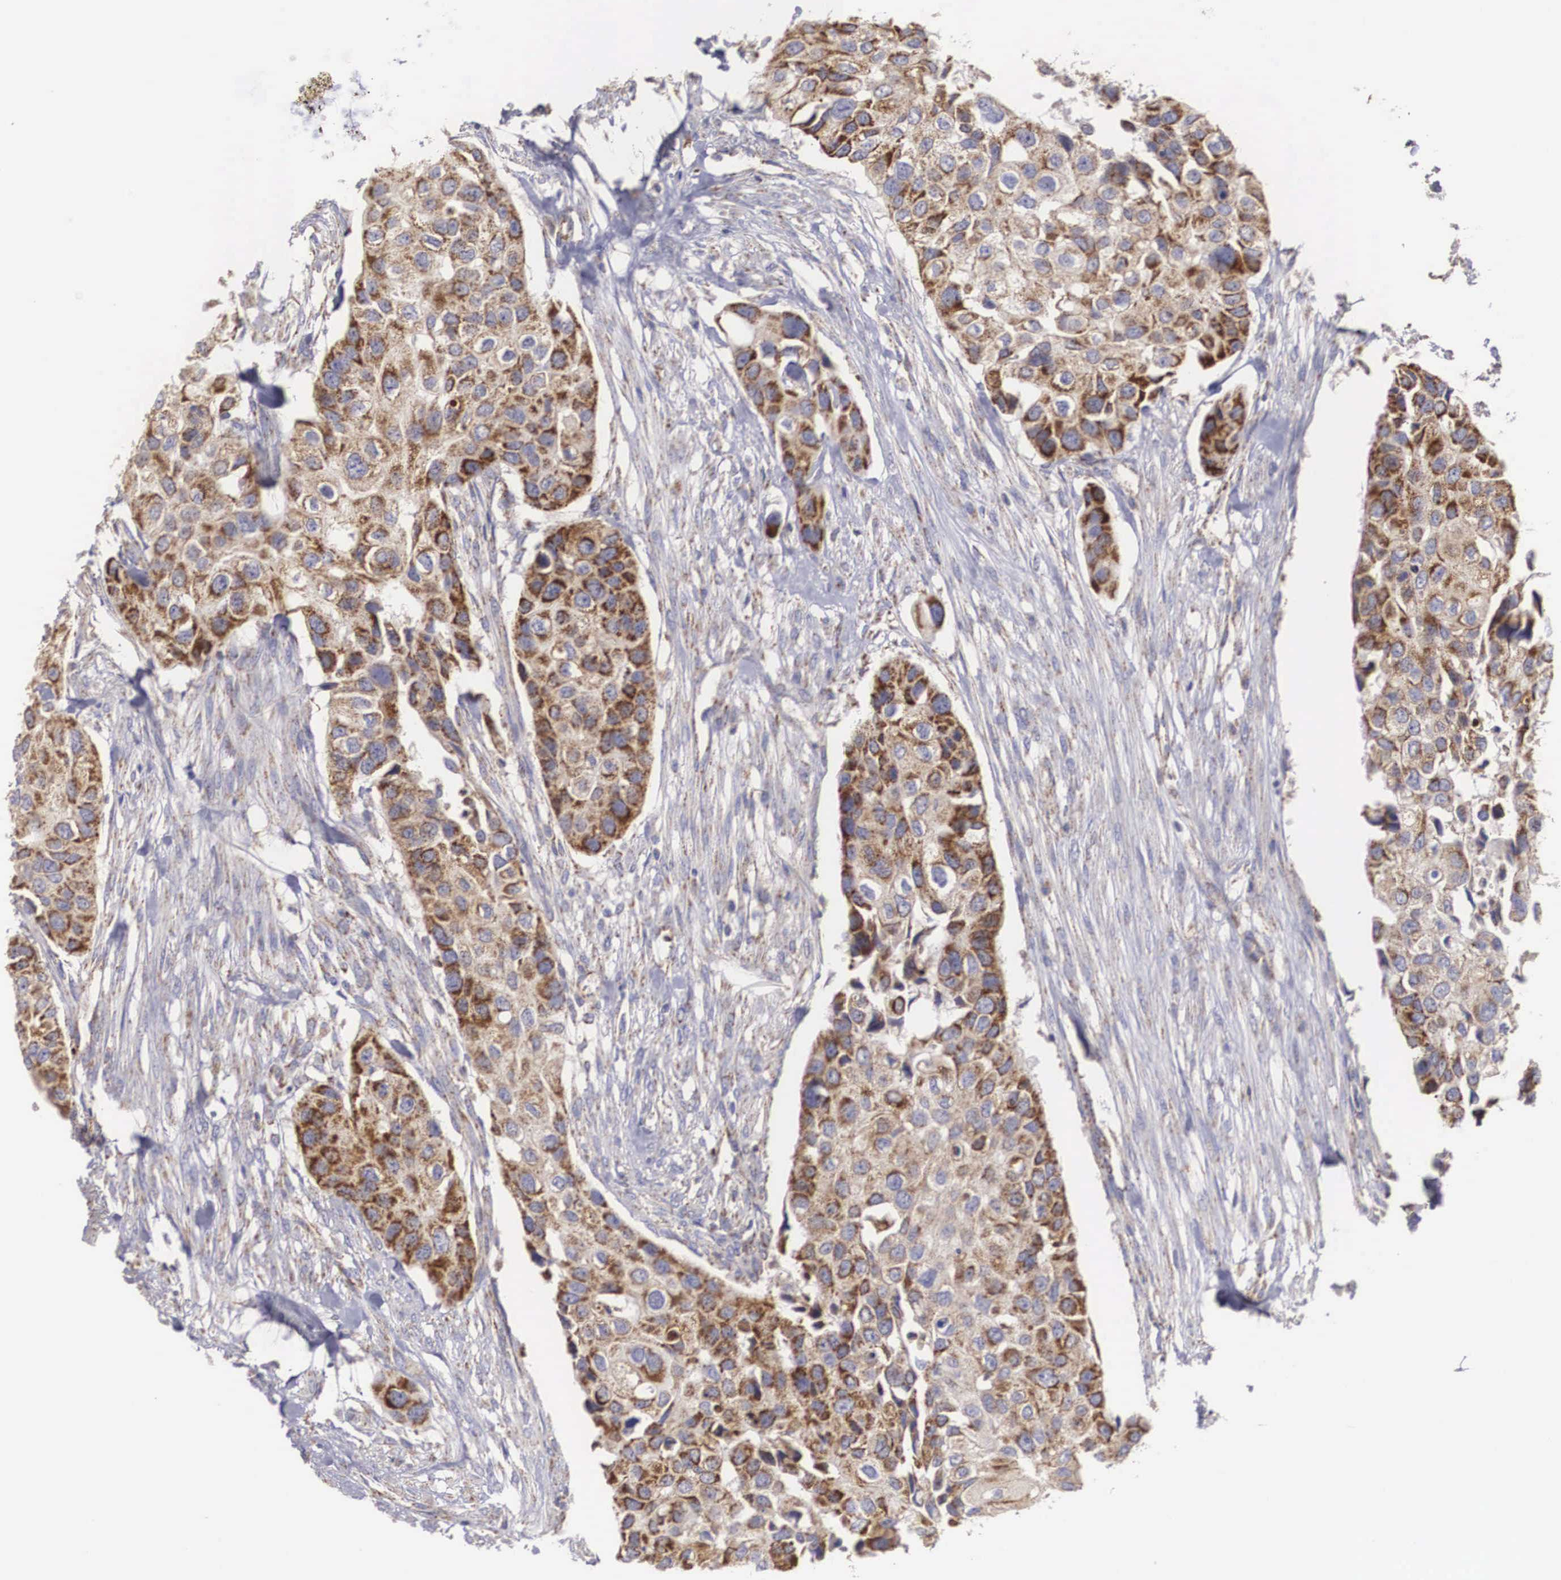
{"staining": {"intensity": "moderate", "quantity": ">75%", "location": "cytoplasmic/membranous"}, "tissue": "urothelial cancer", "cell_type": "Tumor cells", "image_type": "cancer", "snomed": [{"axis": "morphology", "description": "Urothelial carcinoma, High grade"}, {"axis": "topography", "description": "Urinary bladder"}], "caption": "High-magnification brightfield microscopy of urothelial cancer stained with DAB (3,3'-diaminobenzidine) (brown) and counterstained with hematoxylin (blue). tumor cells exhibit moderate cytoplasmic/membranous staining is seen in about>75% of cells. (DAB (3,3'-diaminobenzidine) IHC, brown staining for protein, blue staining for nuclei).", "gene": "XPNPEP3", "patient": {"sex": "male", "age": 55}}